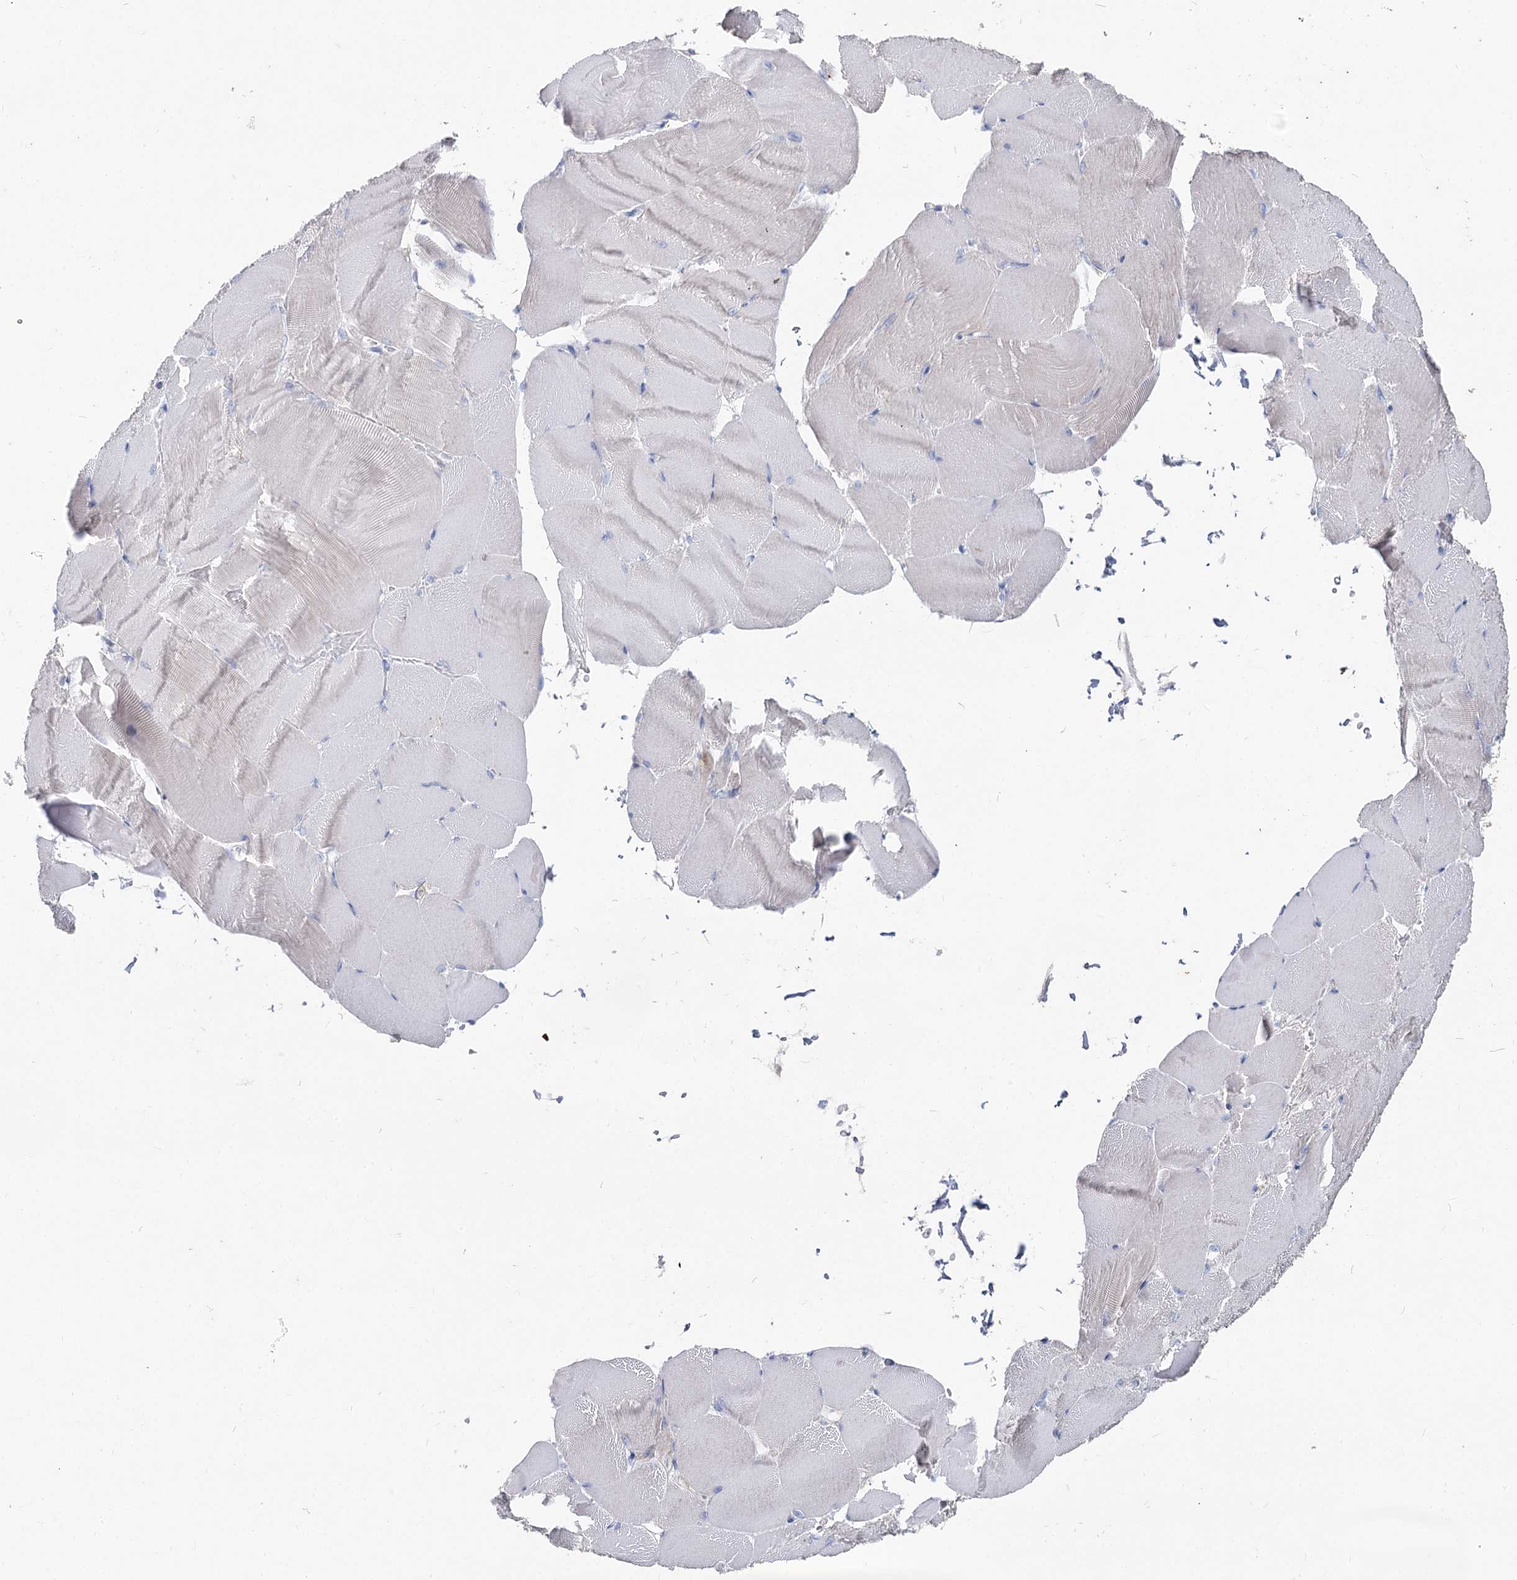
{"staining": {"intensity": "negative", "quantity": "none", "location": "none"}, "tissue": "skeletal muscle", "cell_type": "Myocytes", "image_type": "normal", "snomed": [{"axis": "morphology", "description": "Normal tissue, NOS"}, {"axis": "topography", "description": "Skeletal muscle"}, {"axis": "topography", "description": "Parathyroid gland"}], "caption": "This is an IHC histopathology image of unremarkable human skeletal muscle. There is no positivity in myocytes.", "gene": "MCCC2", "patient": {"sex": "female", "age": 37}}